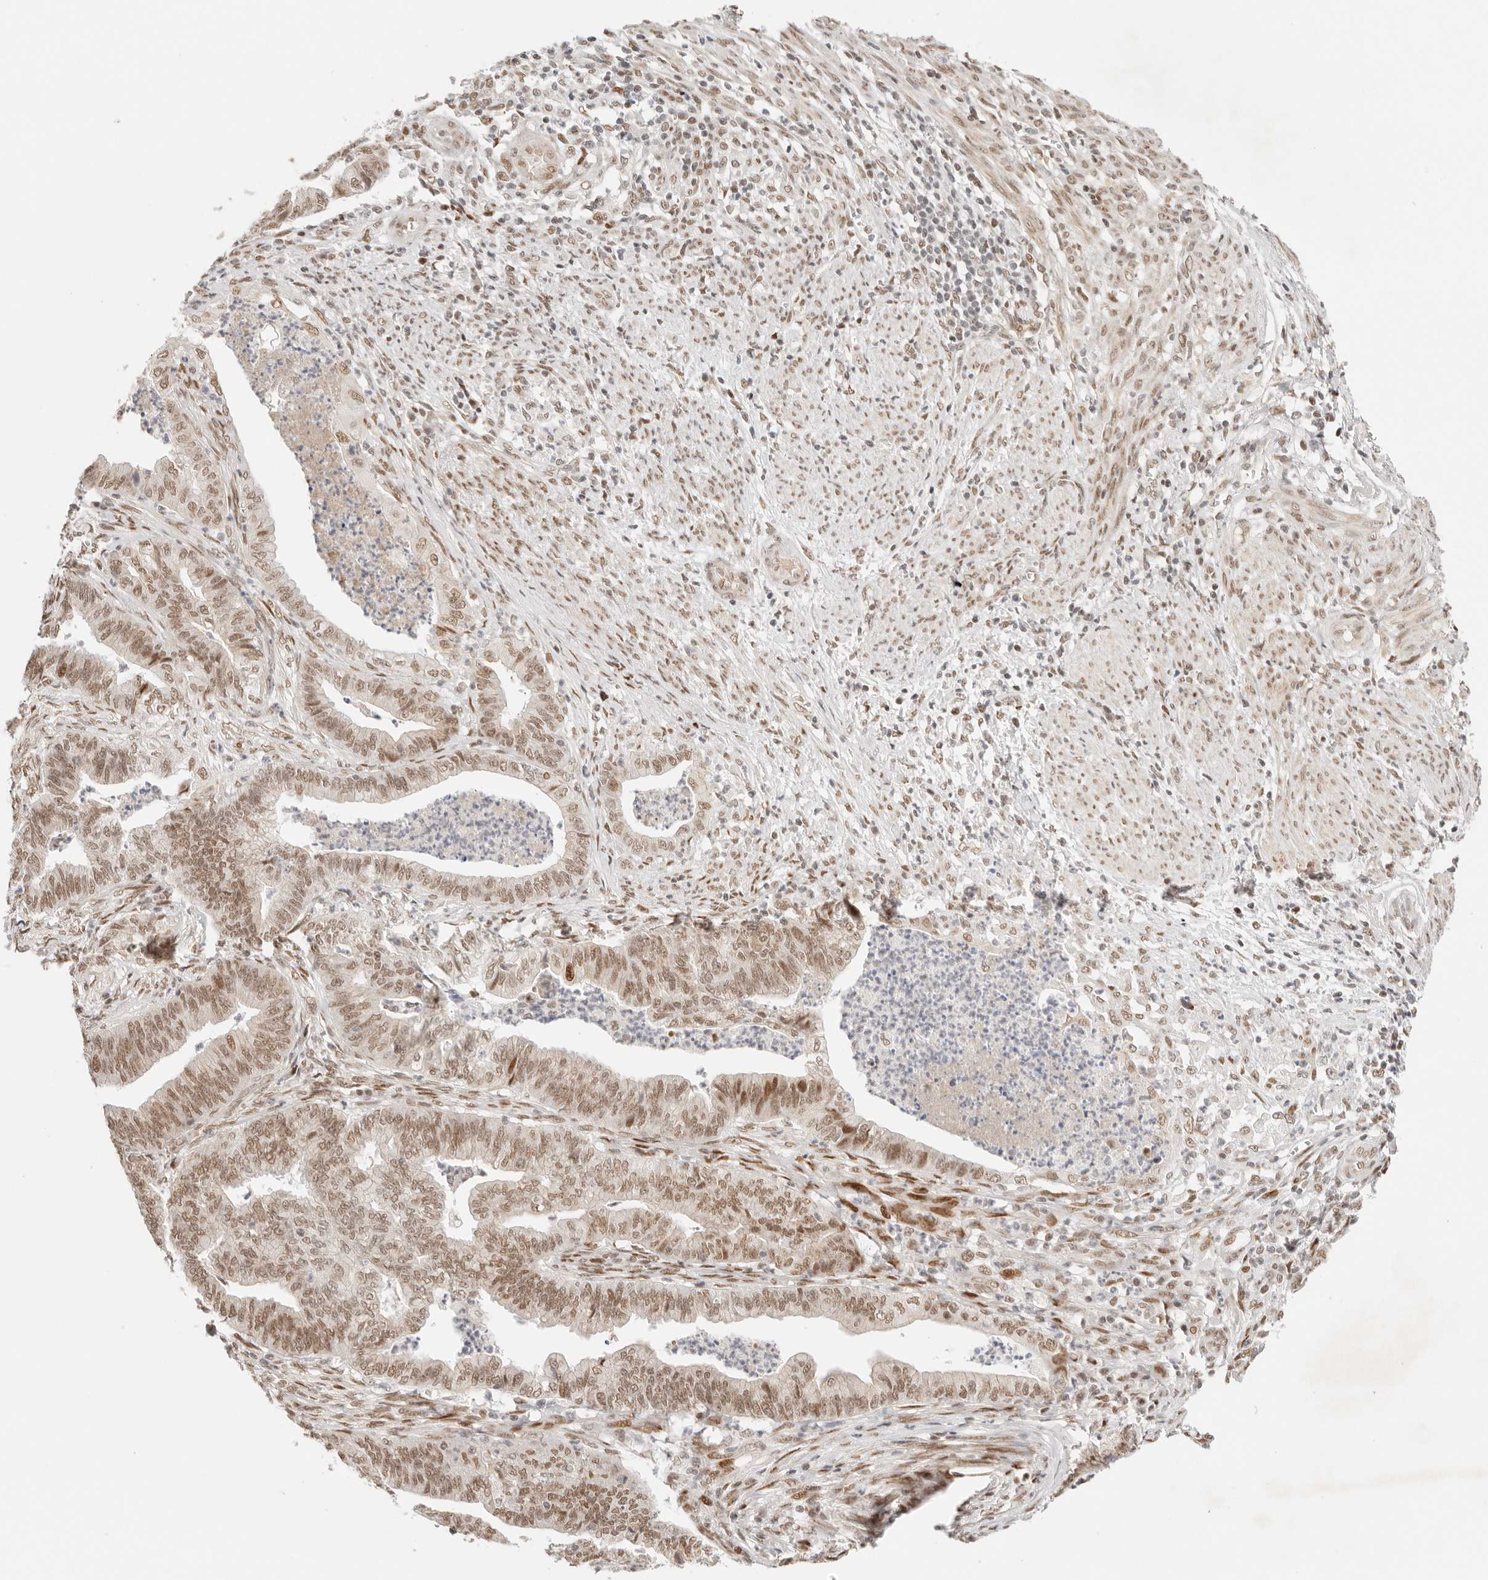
{"staining": {"intensity": "moderate", "quantity": ">75%", "location": "nuclear"}, "tissue": "endometrial cancer", "cell_type": "Tumor cells", "image_type": "cancer", "snomed": [{"axis": "morphology", "description": "Polyp, NOS"}, {"axis": "morphology", "description": "Adenocarcinoma, NOS"}, {"axis": "morphology", "description": "Adenoma, NOS"}, {"axis": "topography", "description": "Endometrium"}], "caption": "Endometrial adenoma was stained to show a protein in brown. There is medium levels of moderate nuclear staining in approximately >75% of tumor cells.", "gene": "HOXC5", "patient": {"sex": "female", "age": 79}}